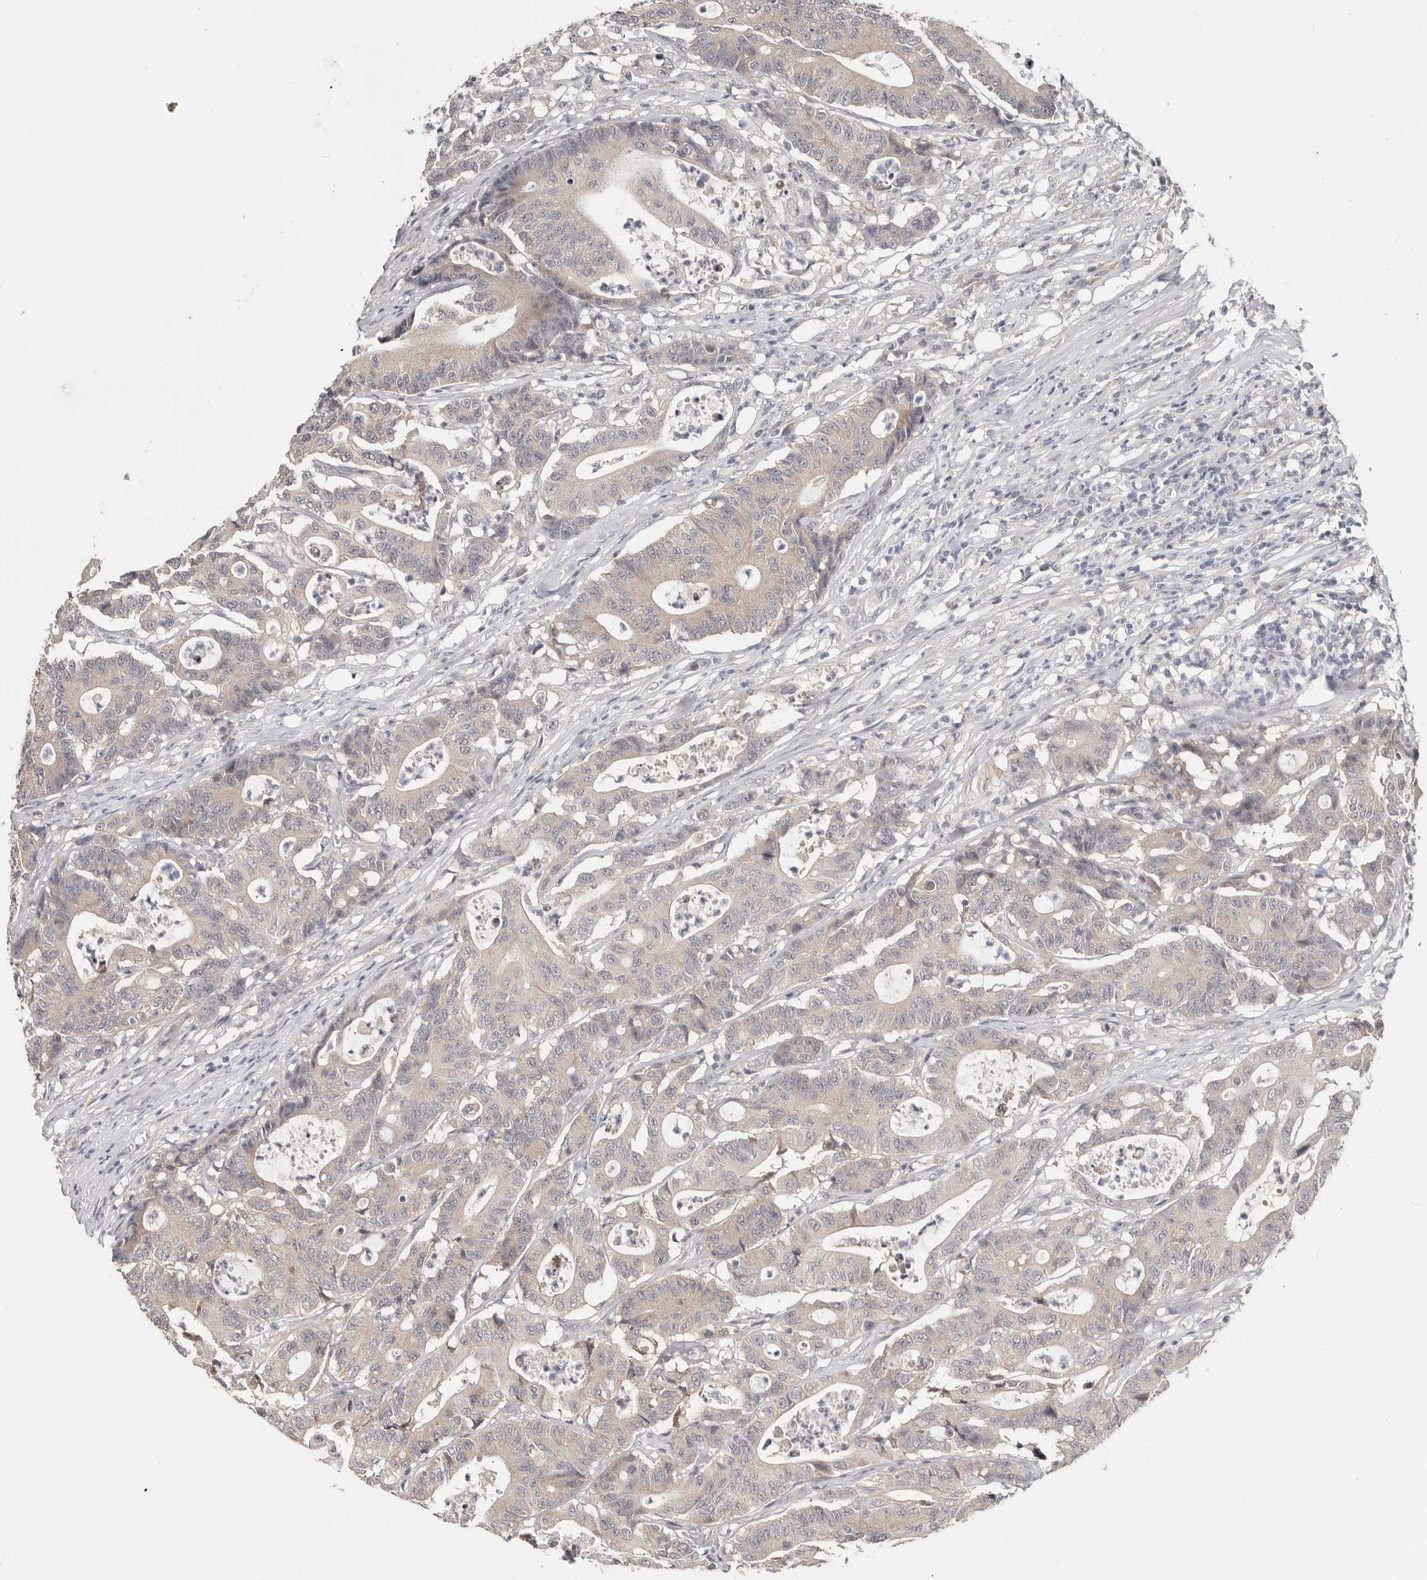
{"staining": {"intensity": "negative", "quantity": "none", "location": "none"}, "tissue": "colorectal cancer", "cell_type": "Tumor cells", "image_type": "cancer", "snomed": [{"axis": "morphology", "description": "Adenocarcinoma, NOS"}, {"axis": "topography", "description": "Colon"}], "caption": "Immunohistochemistry micrograph of colorectal cancer (adenocarcinoma) stained for a protein (brown), which shows no expression in tumor cells.", "gene": "WDR77", "patient": {"sex": "female", "age": 84}}